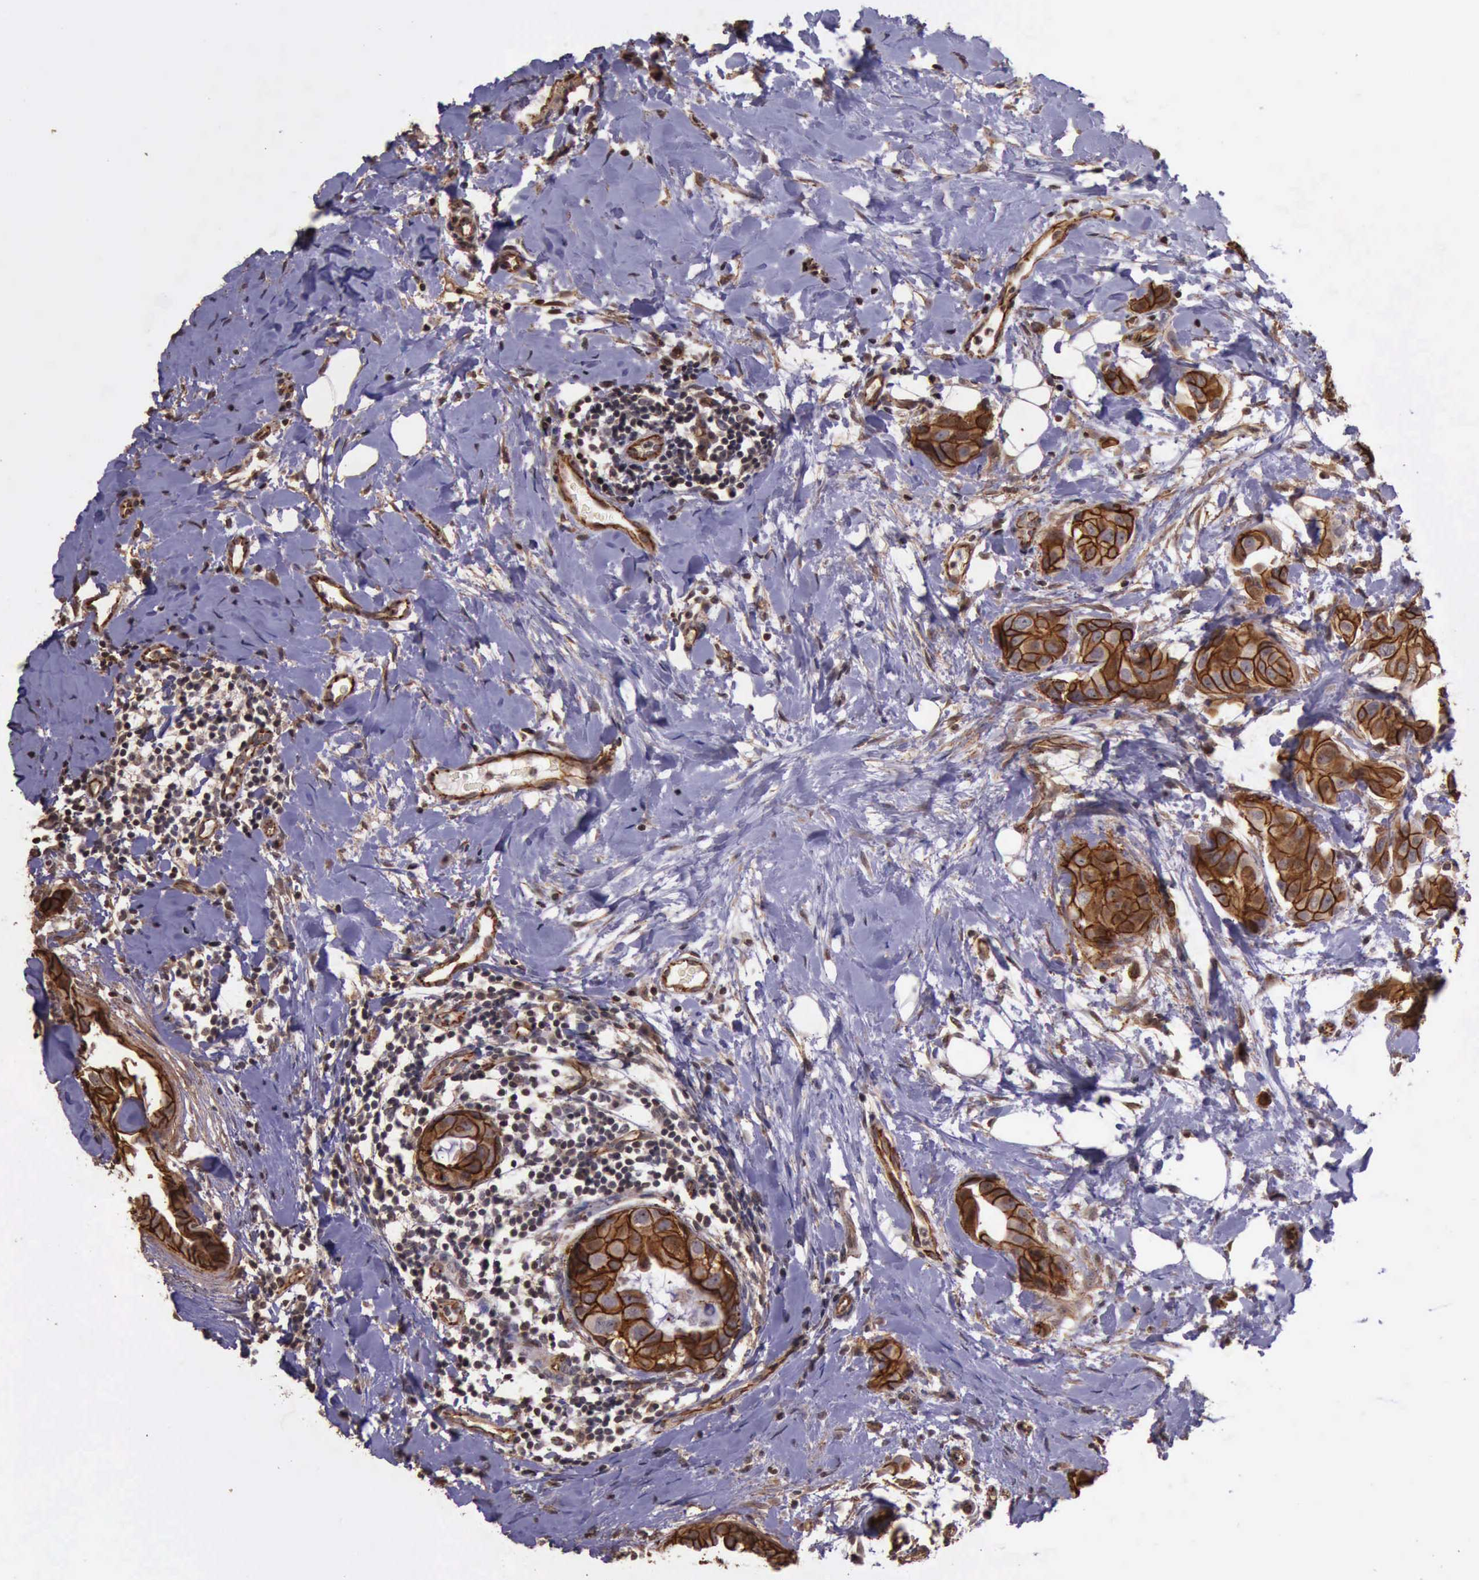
{"staining": {"intensity": "strong", "quantity": ">75%", "location": "cytoplasmic/membranous"}, "tissue": "breast cancer", "cell_type": "Tumor cells", "image_type": "cancer", "snomed": [{"axis": "morphology", "description": "Duct carcinoma"}, {"axis": "topography", "description": "Breast"}], "caption": "Strong cytoplasmic/membranous positivity is seen in approximately >75% of tumor cells in breast intraductal carcinoma.", "gene": "CTNNB1", "patient": {"sex": "female", "age": 40}}